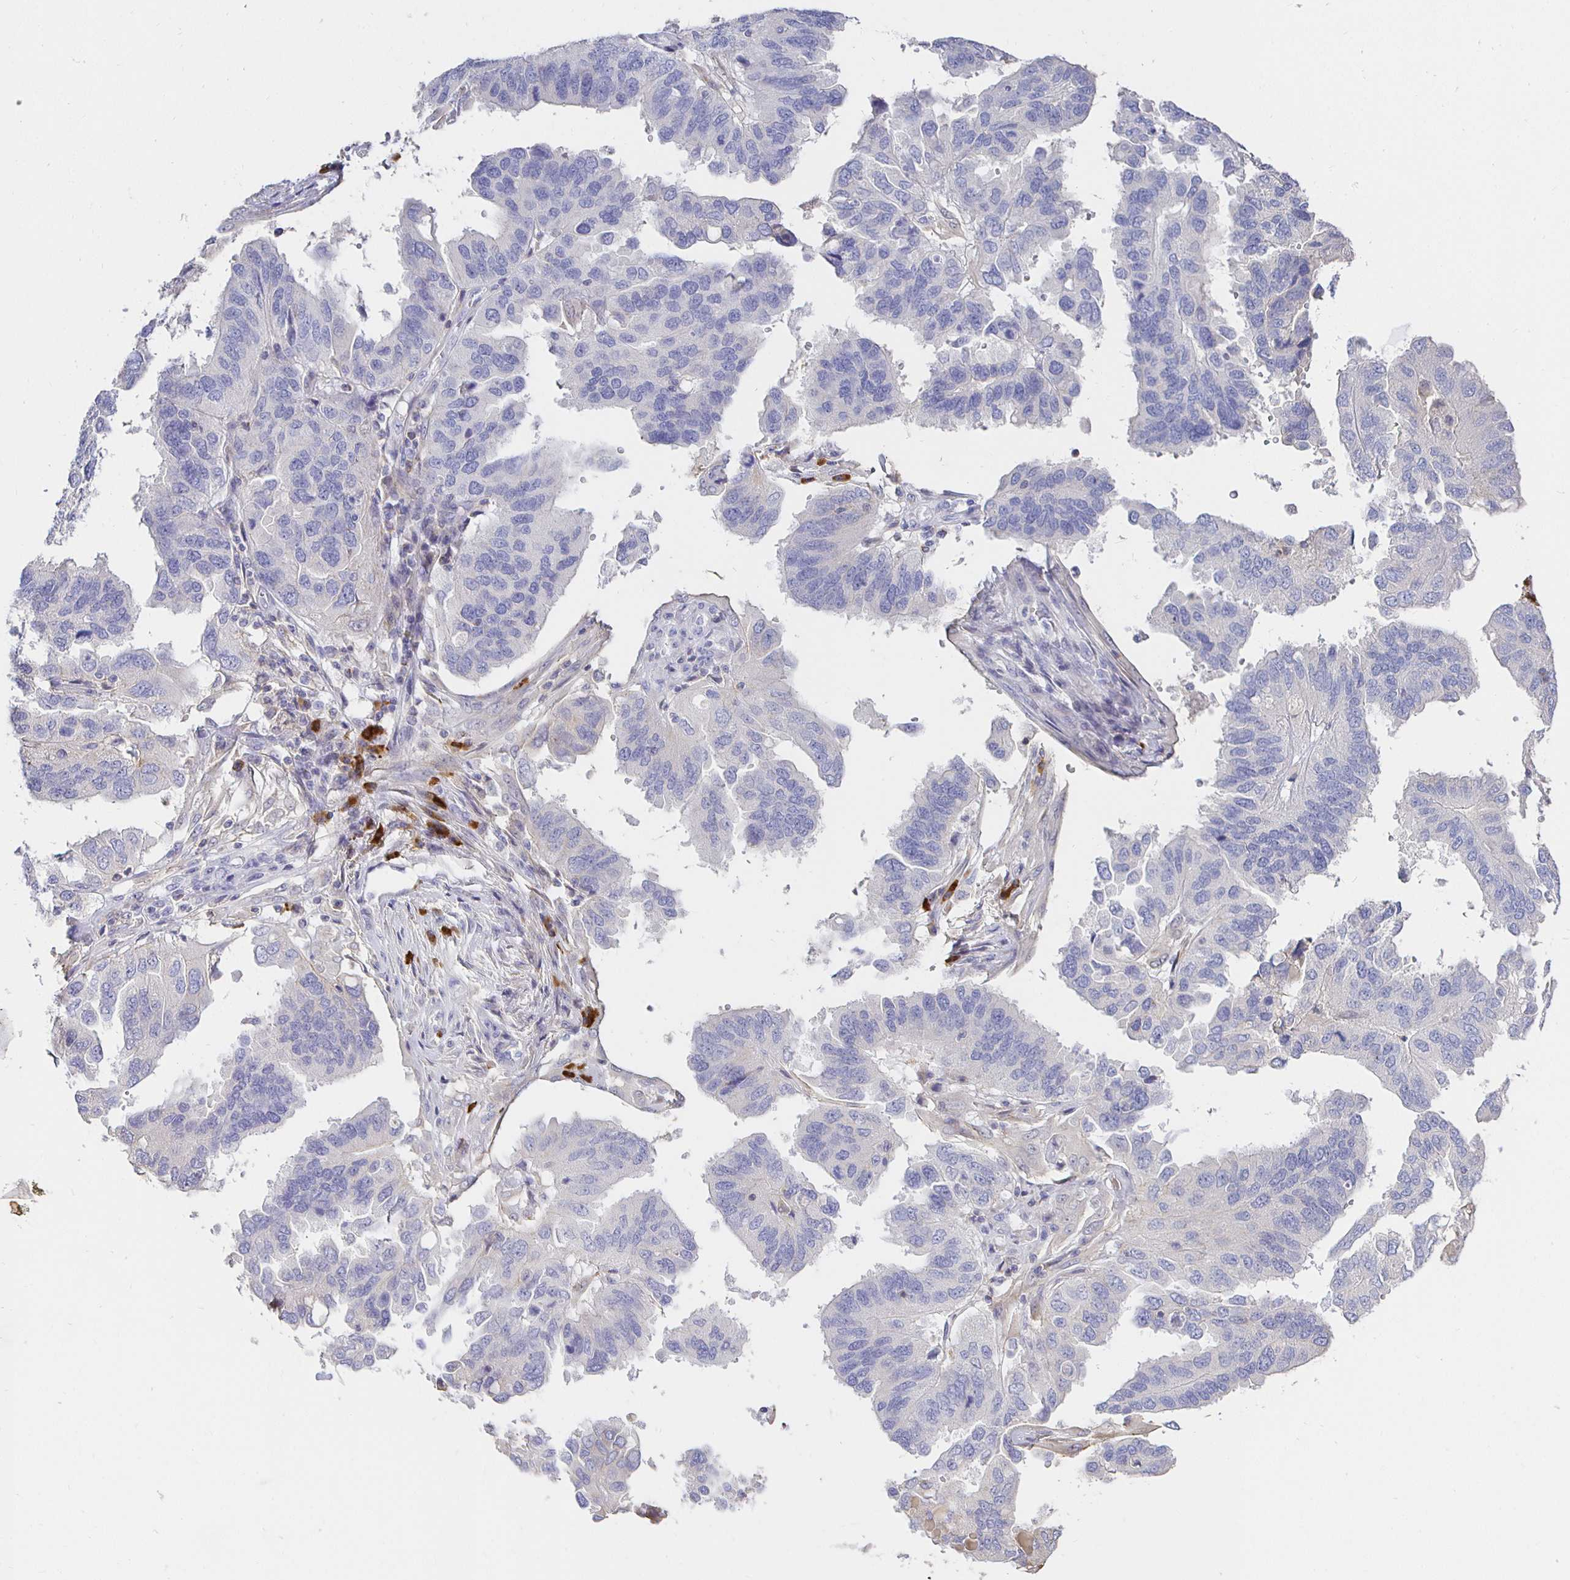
{"staining": {"intensity": "negative", "quantity": "none", "location": "none"}, "tissue": "ovarian cancer", "cell_type": "Tumor cells", "image_type": "cancer", "snomed": [{"axis": "morphology", "description": "Cystadenocarcinoma, serous, NOS"}, {"axis": "topography", "description": "Ovary"}], "caption": "A micrograph of ovarian cancer (serous cystadenocarcinoma) stained for a protein displays no brown staining in tumor cells.", "gene": "CXCR3", "patient": {"sex": "female", "age": 79}}